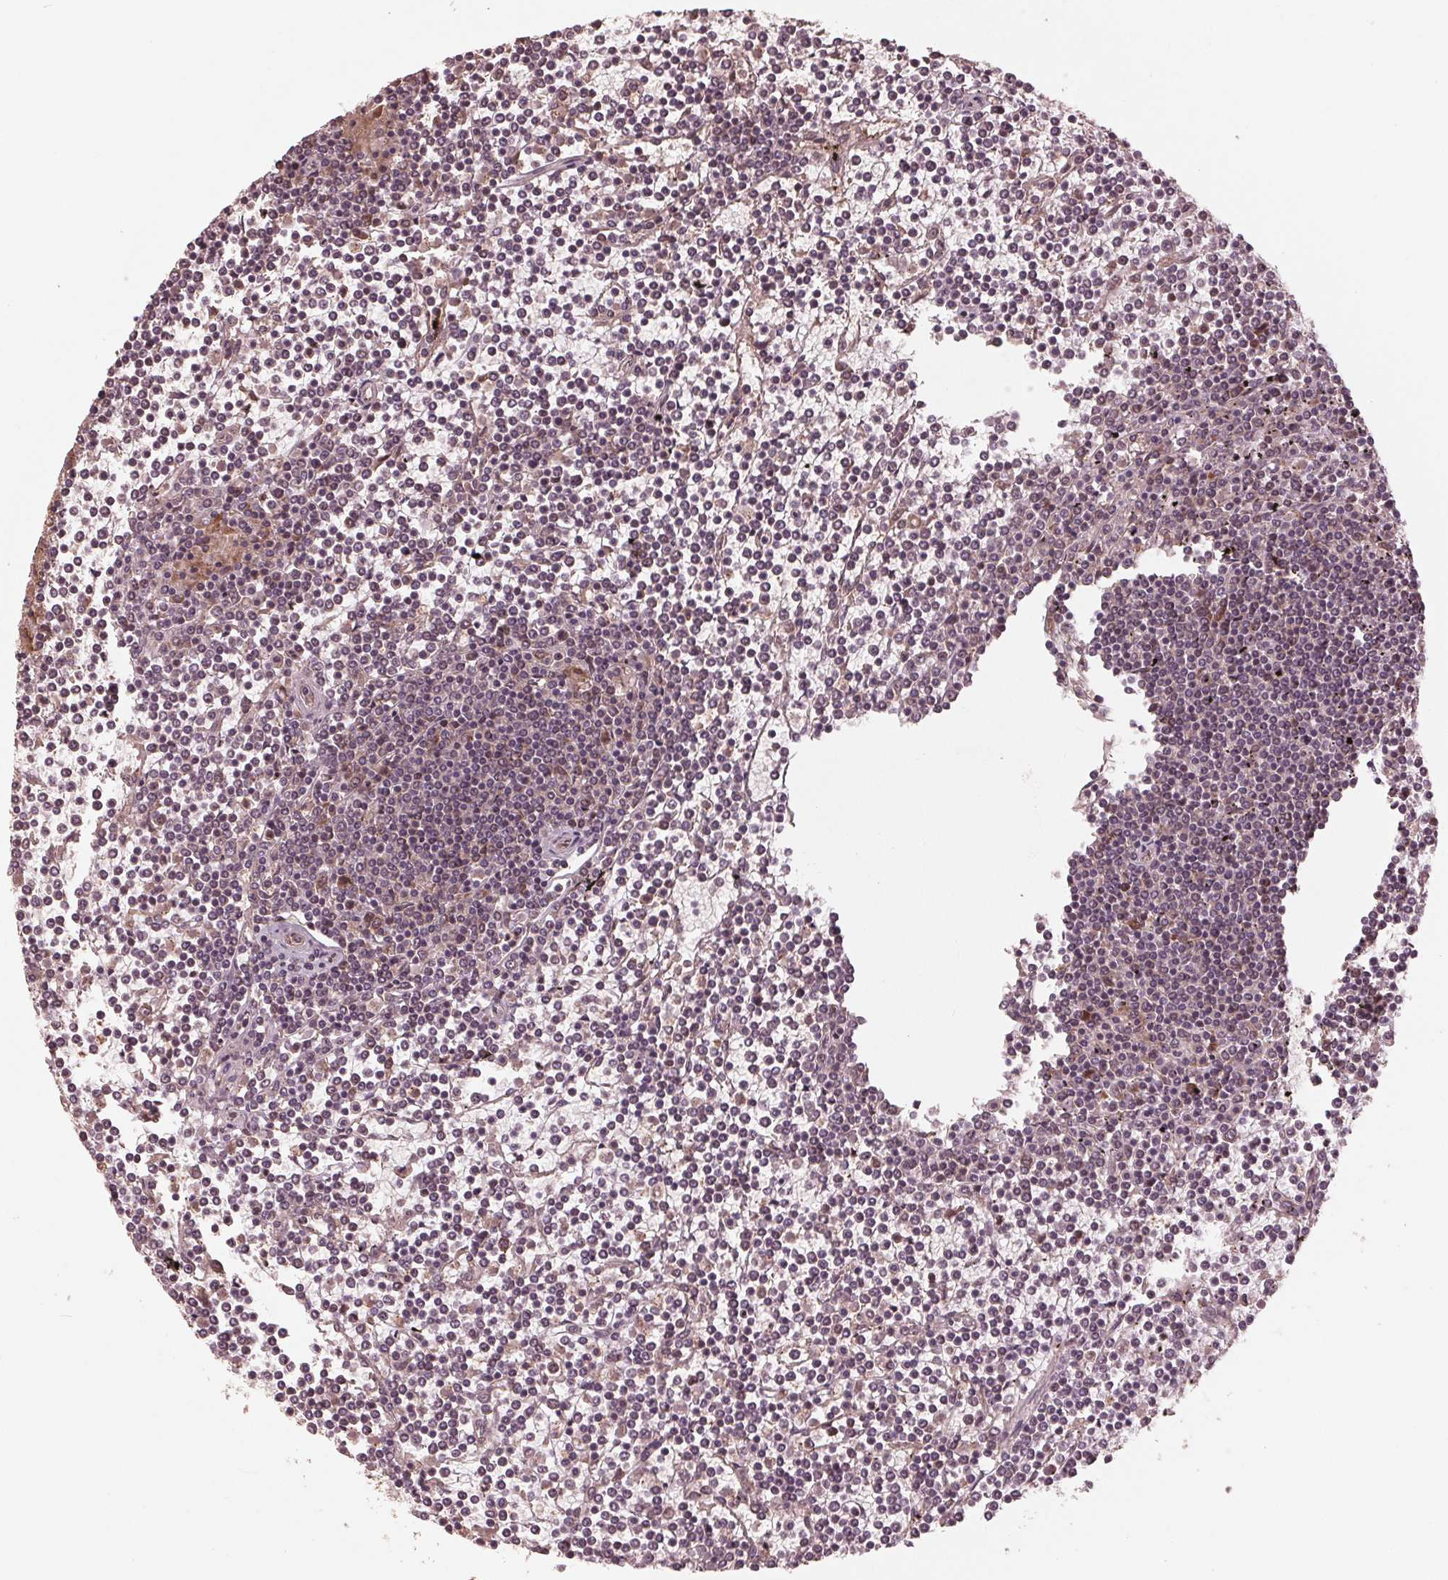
{"staining": {"intensity": "weak", "quantity": "<25%", "location": "nuclear"}, "tissue": "lymphoma", "cell_type": "Tumor cells", "image_type": "cancer", "snomed": [{"axis": "morphology", "description": "Malignant lymphoma, non-Hodgkin's type, Low grade"}, {"axis": "topography", "description": "Spleen"}], "caption": "Human malignant lymphoma, non-Hodgkin's type (low-grade) stained for a protein using immunohistochemistry exhibits no expression in tumor cells.", "gene": "ZNF471", "patient": {"sex": "female", "age": 19}}